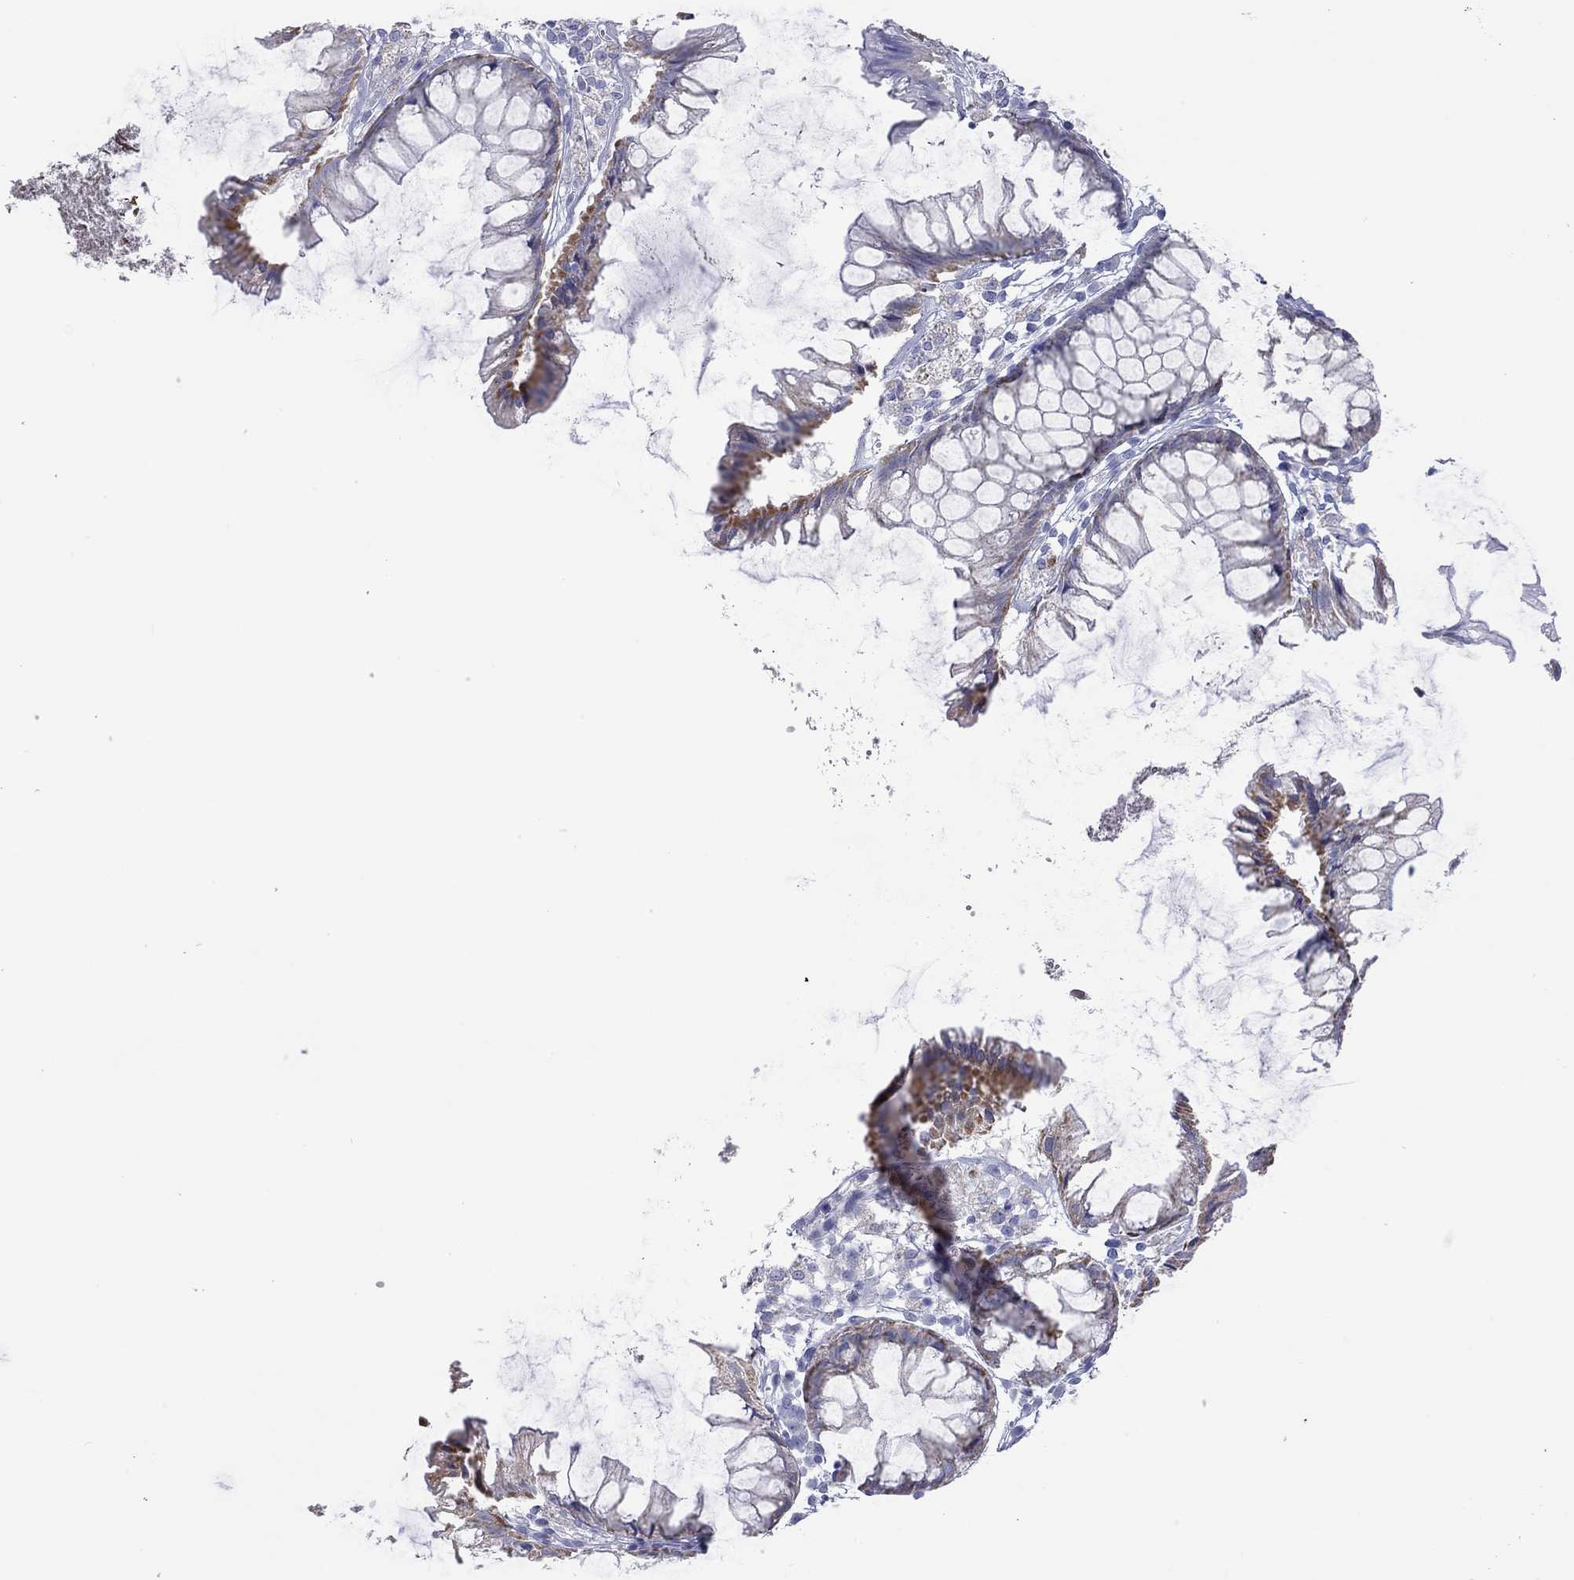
{"staining": {"intensity": "negative", "quantity": "none", "location": "none"}, "tissue": "colon", "cell_type": "Endothelial cells", "image_type": "normal", "snomed": [{"axis": "morphology", "description": "Normal tissue, NOS"}, {"axis": "morphology", "description": "Adenocarcinoma, NOS"}, {"axis": "topography", "description": "Colon"}], "caption": "DAB immunohistochemical staining of unremarkable colon exhibits no significant staining in endothelial cells.", "gene": "VSIG10", "patient": {"sex": "male", "age": 65}}